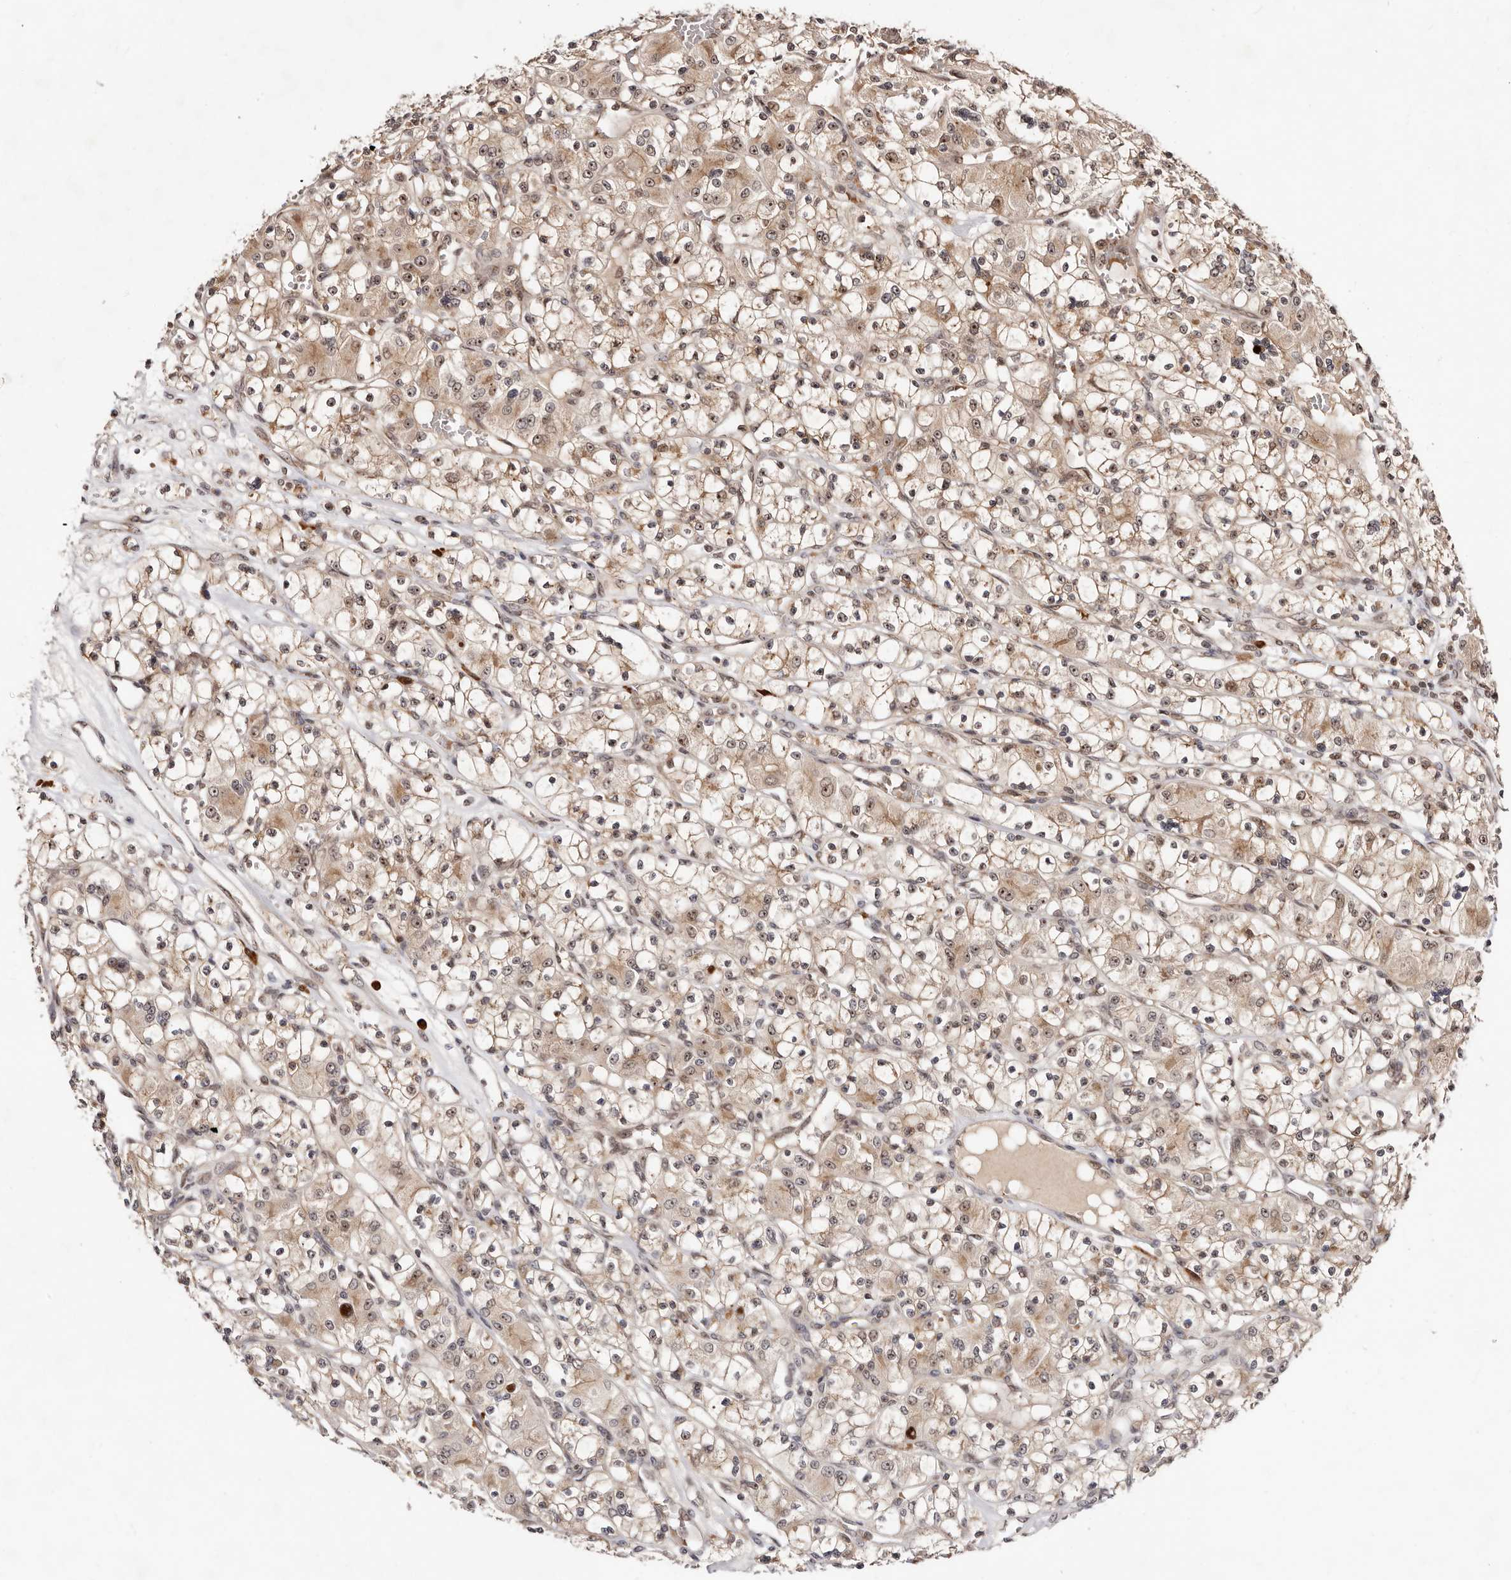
{"staining": {"intensity": "weak", "quantity": "25%-75%", "location": "cytoplasmic/membranous,nuclear"}, "tissue": "renal cancer", "cell_type": "Tumor cells", "image_type": "cancer", "snomed": [{"axis": "morphology", "description": "Adenocarcinoma, NOS"}, {"axis": "topography", "description": "Kidney"}], "caption": "Human renal adenocarcinoma stained for a protein (brown) reveals weak cytoplasmic/membranous and nuclear positive staining in about 25%-75% of tumor cells.", "gene": "APOL6", "patient": {"sex": "female", "age": 59}}